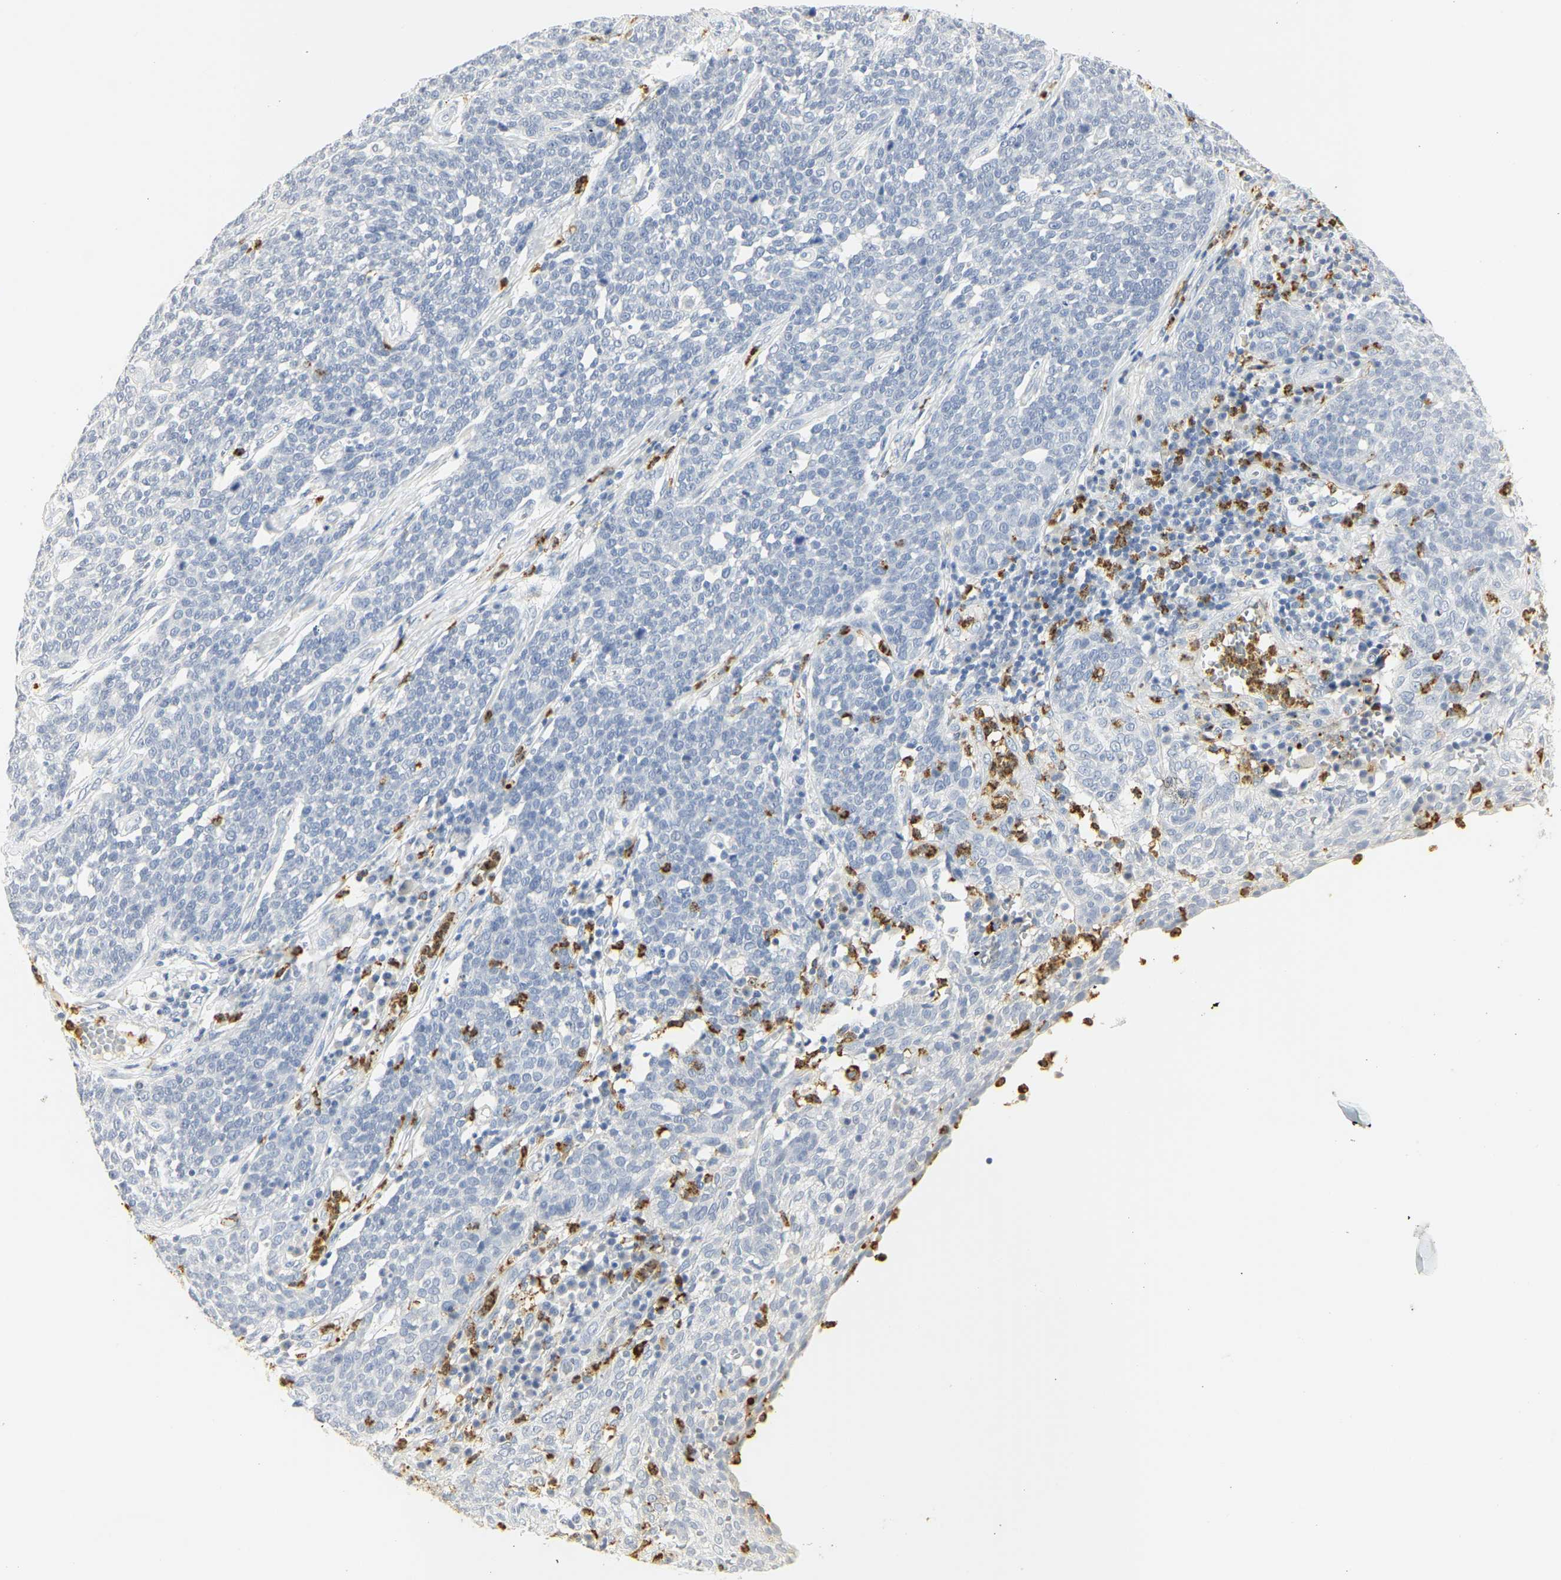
{"staining": {"intensity": "negative", "quantity": "none", "location": "none"}, "tissue": "cervical cancer", "cell_type": "Tumor cells", "image_type": "cancer", "snomed": [{"axis": "morphology", "description": "Squamous cell carcinoma, NOS"}, {"axis": "topography", "description": "Cervix"}], "caption": "Tumor cells show no significant protein positivity in cervical cancer.", "gene": "MPO", "patient": {"sex": "female", "age": 34}}